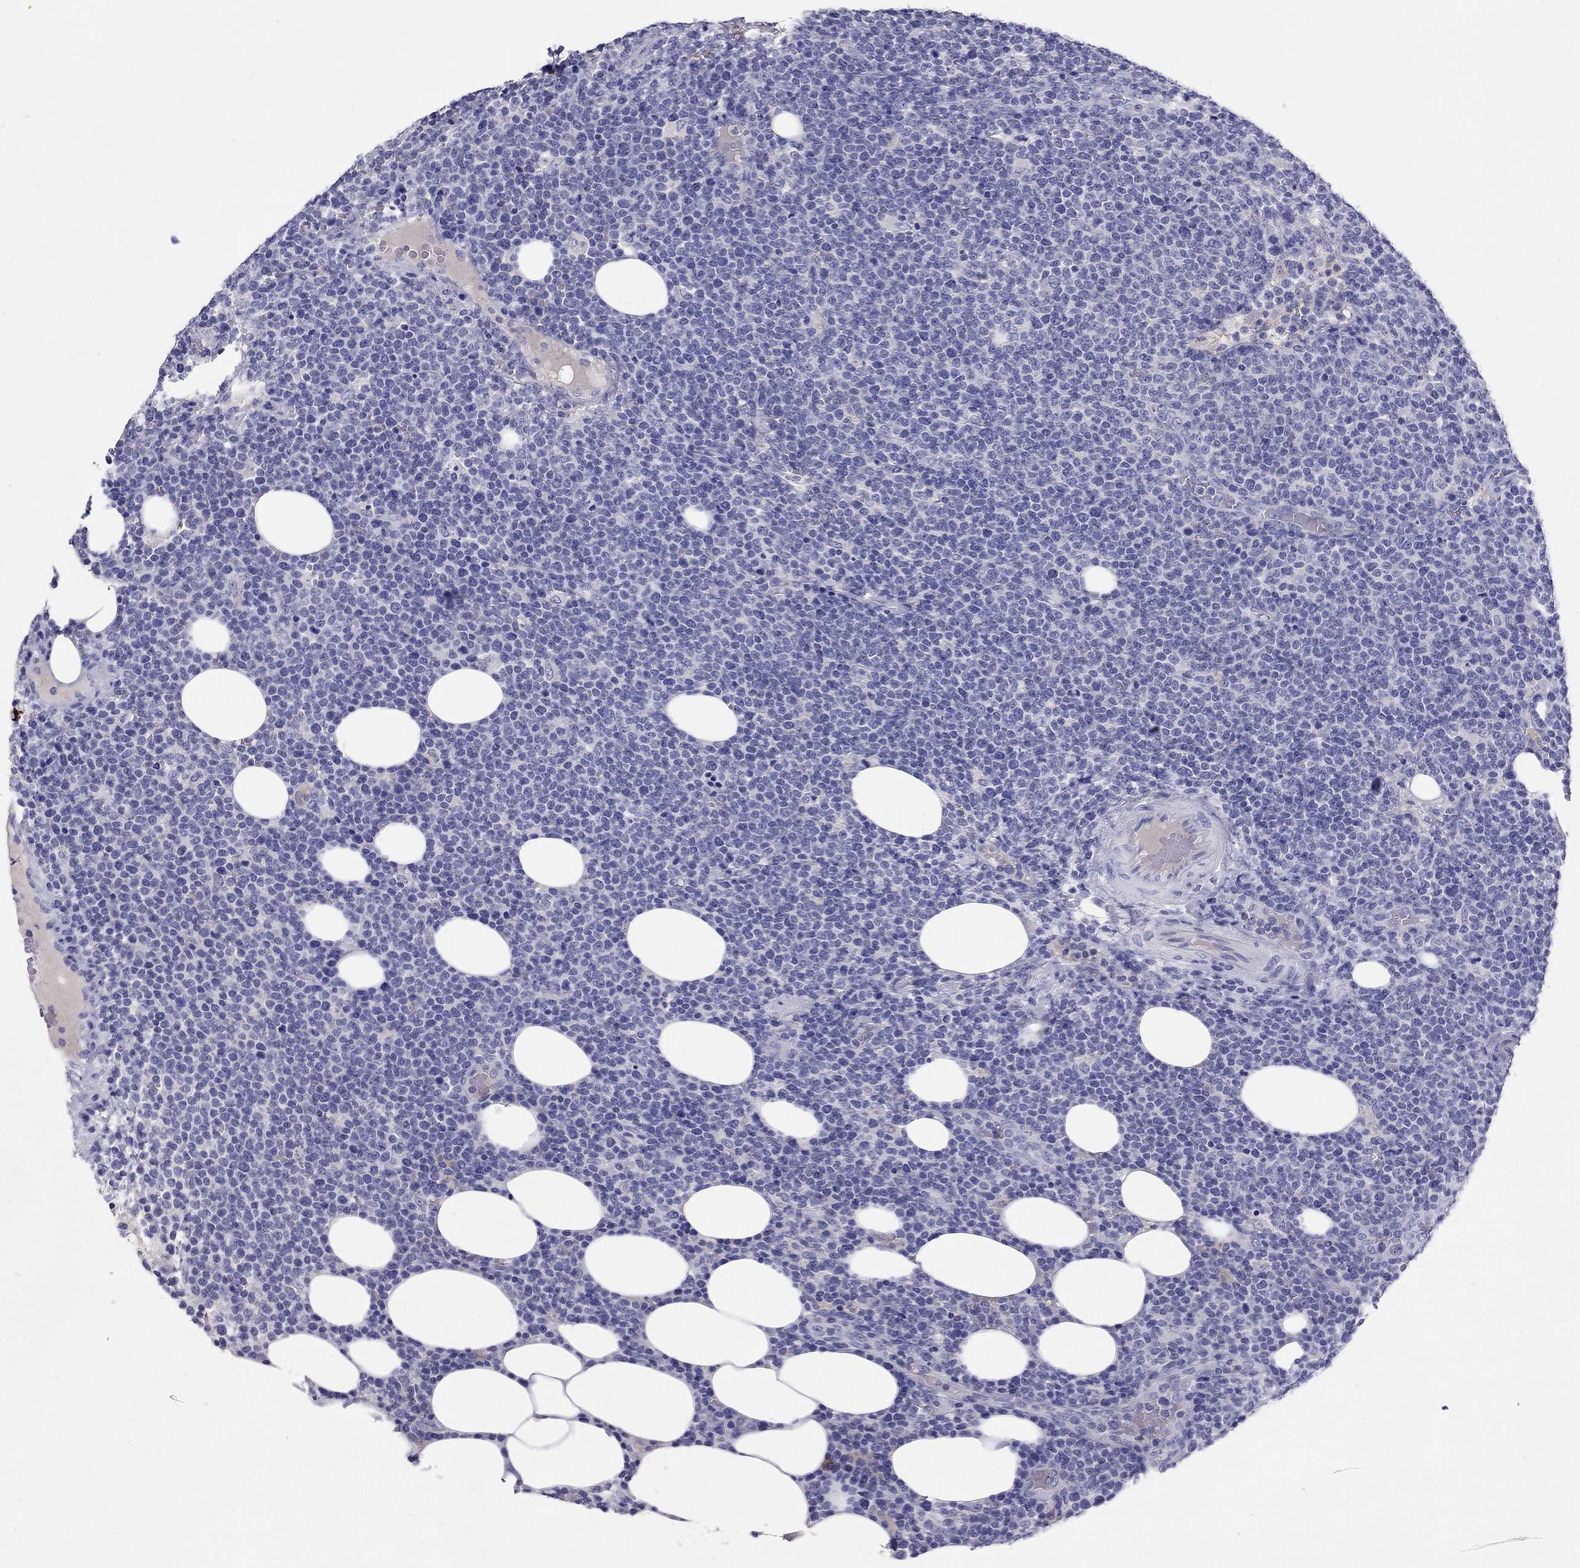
{"staining": {"intensity": "negative", "quantity": "none", "location": "none"}, "tissue": "lymphoma", "cell_type": "Tumor cells", "image_type": "cancer", "snomed": [{"axis": "morphology", "description": "Malignant lymphoma, non-Hodgkin's type, High grade"}, {"axis": "topography", "description": "Lymph node"}], "caption": "Tumor cells are negative for protein expression in human malignant lymphoma, non-Hodgkin's type (high-grade).", "gene": "CALHM1", "patient": {"sex": "male", "age": 61}}